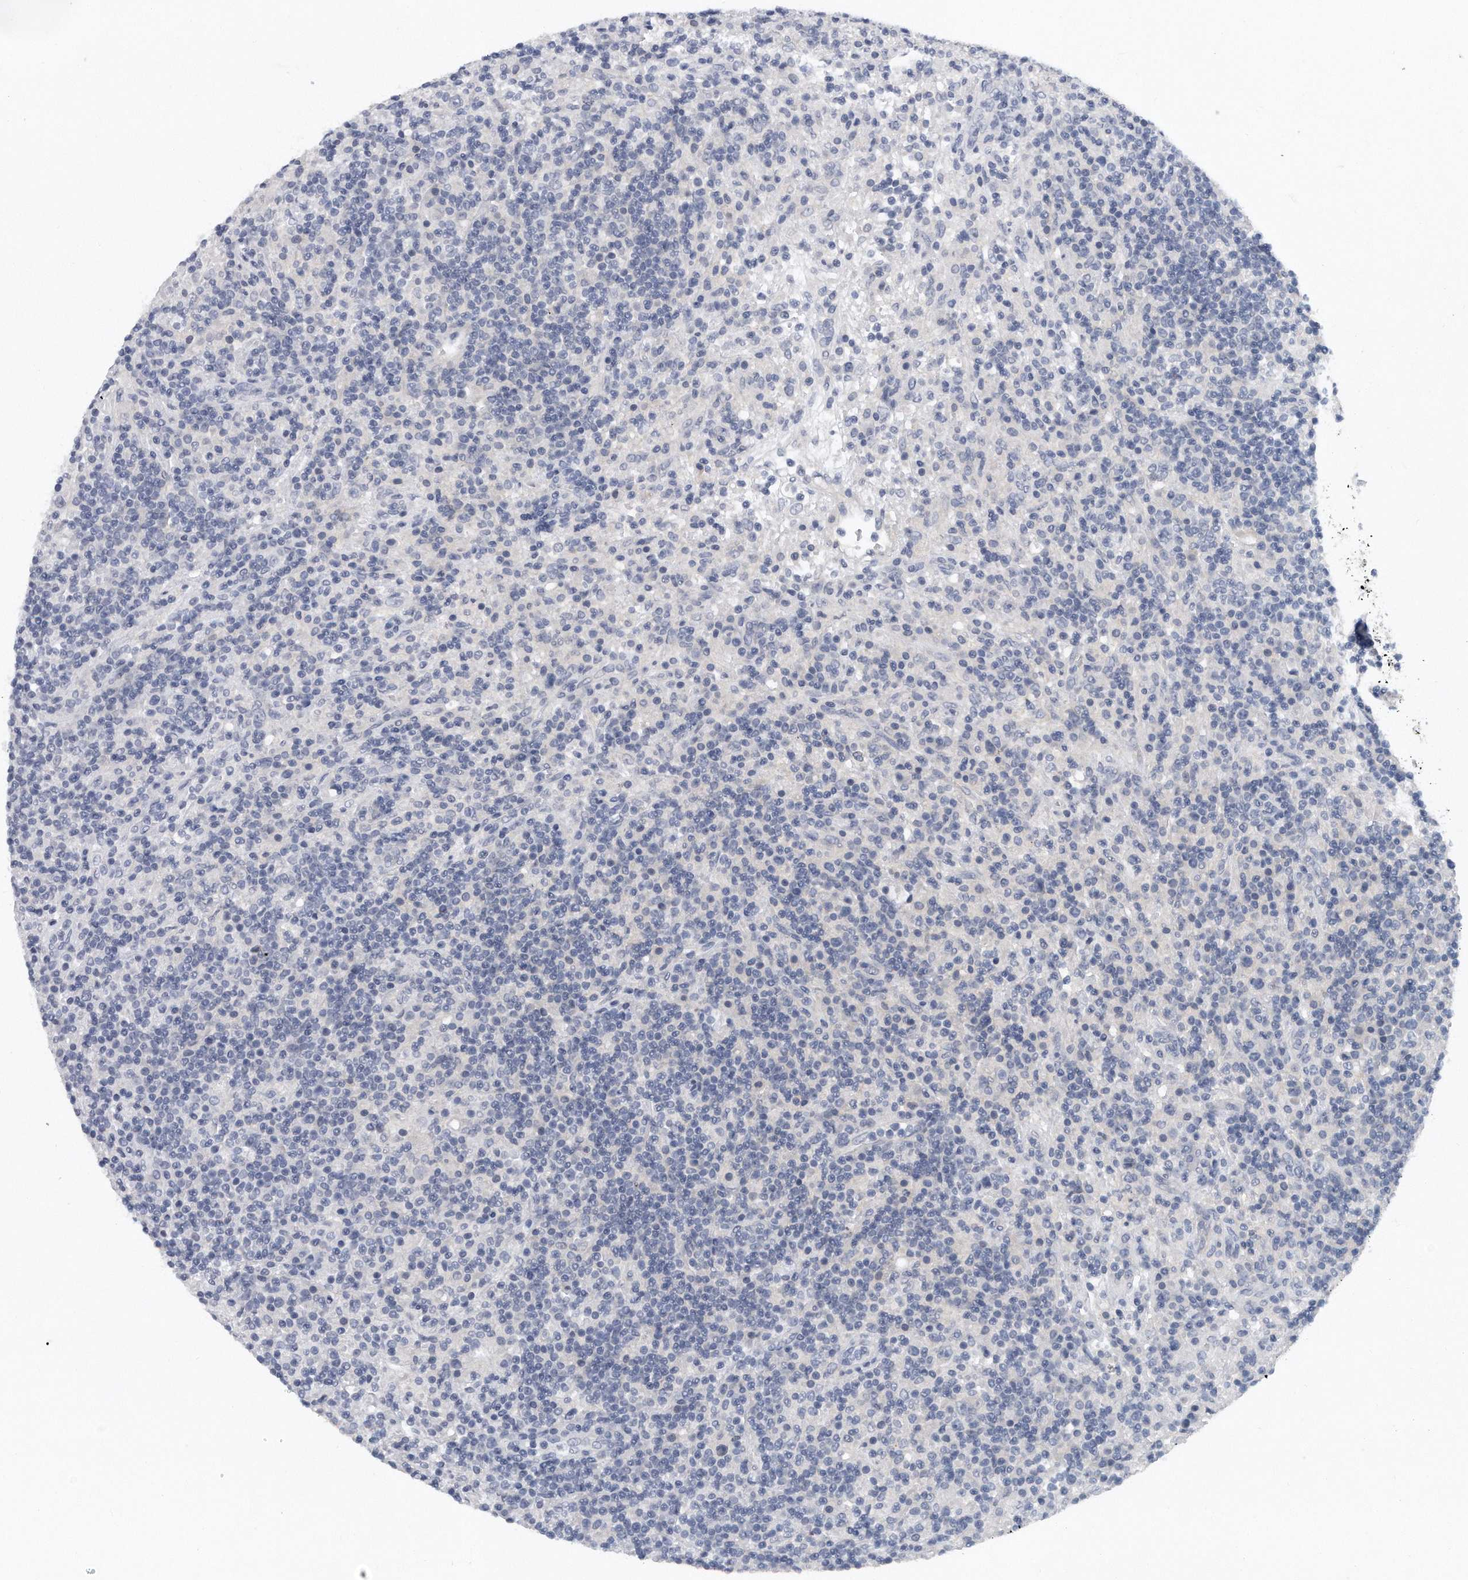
{"staining": {"intensity": "negative", "quantity": "none", "location": "none"}, "tissue": "lymphoma", "cell_type": "Tumor cells", "image_type": "cancer", "snomed": [{"axis": "morphology", "description": "Hodgkin's disease, NOS"}, {"axis": "topography", "description": "Lymph node"}], "caption": "There is no significant expression in tumor cells of Hodgkin's disease.", "gene": "KLHL7", "patient": {"sex": "male", "age": 70}}